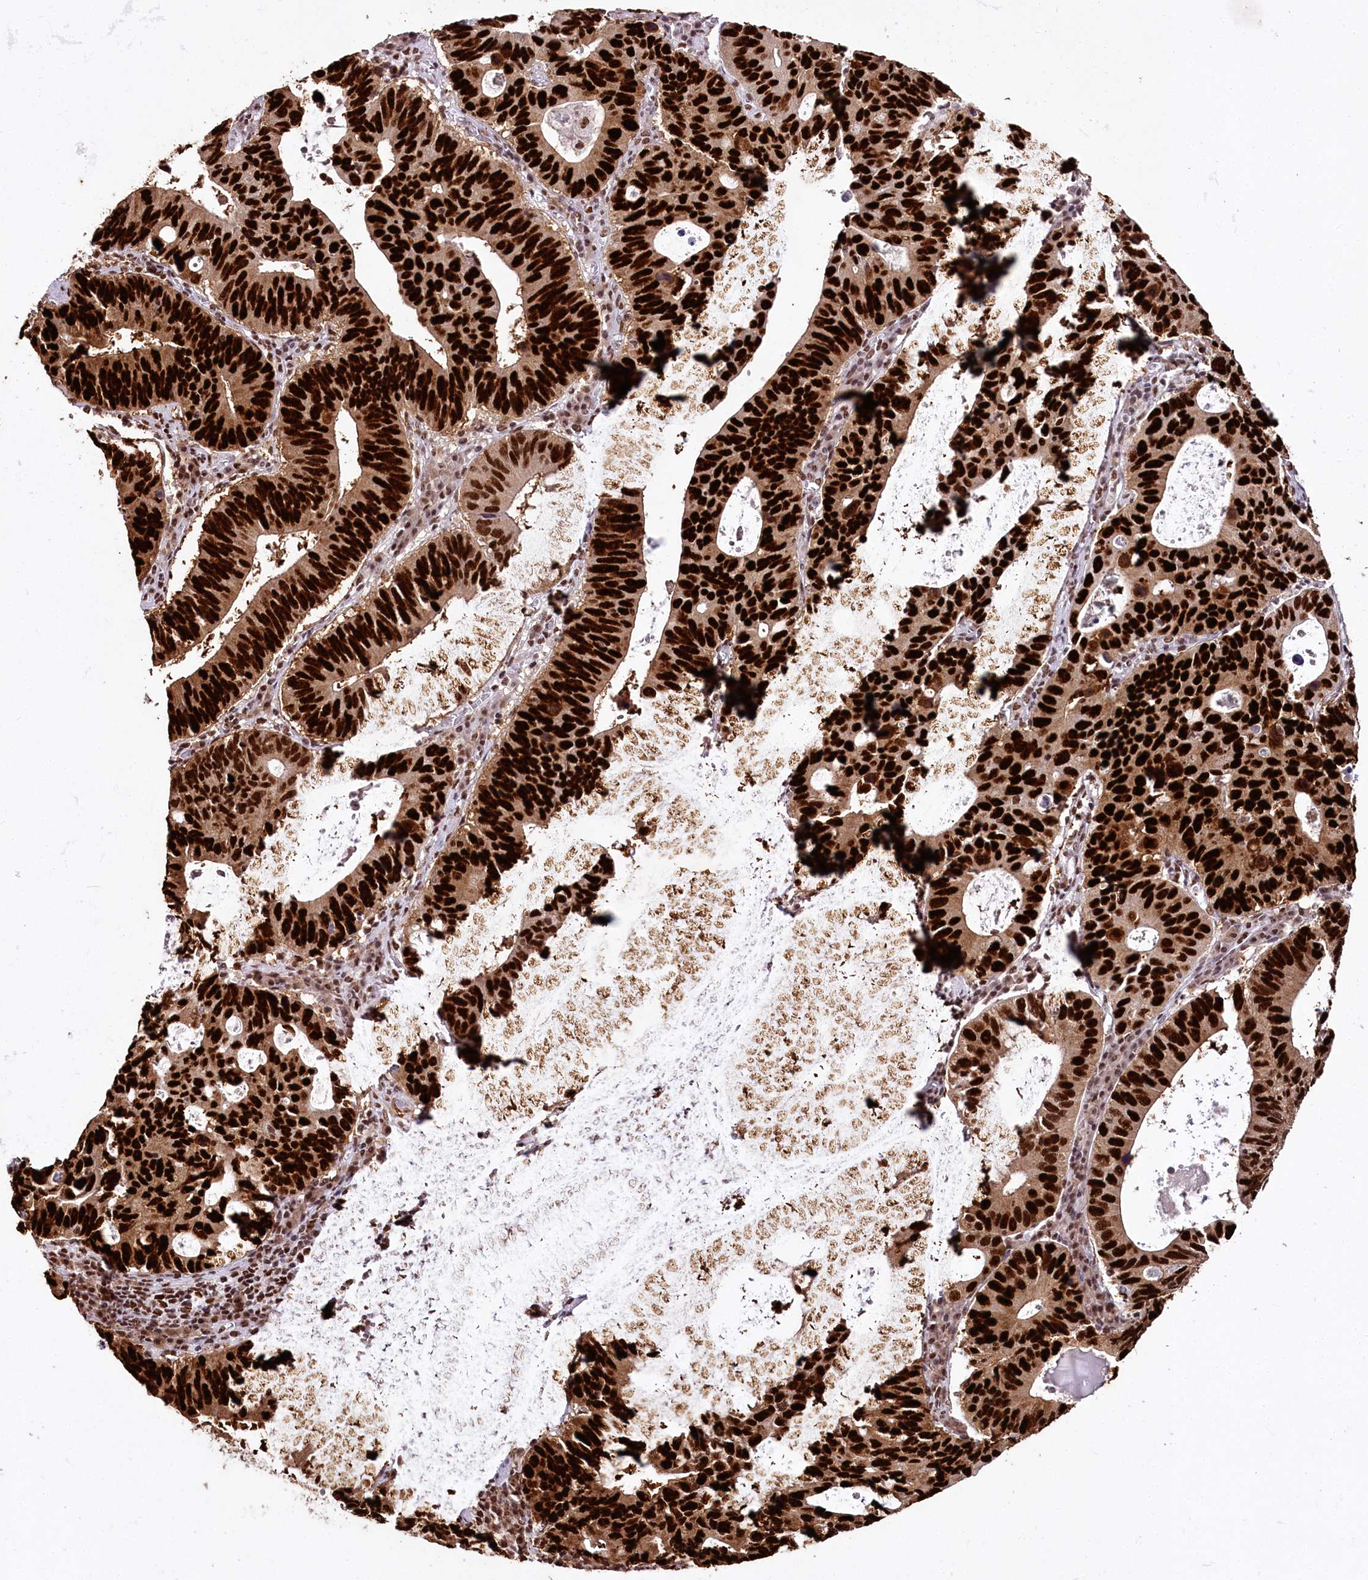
{"staining": {"intensity": "strong", "quantity": ">75%", "location": "cytoplasmic/membranous,nuclear"}, "tissue": "stomach cancer", "cell_type": "Tumor cells", "image_type": "cancer", "snomed": [{"axis": "morphology", "description": "Adenocarcinoma, NOS"}, {"axis": "topography", "description": "Stomach"}], "caption": "This histopathology image shows IHC staining of stomach adenocarcinoma, with high strong cytoplasmic/membranous and nuclear expression in about >75% of tumor cells.", "gene": "SMARCE1", "patient": {"sex": "male", "age": 59}}